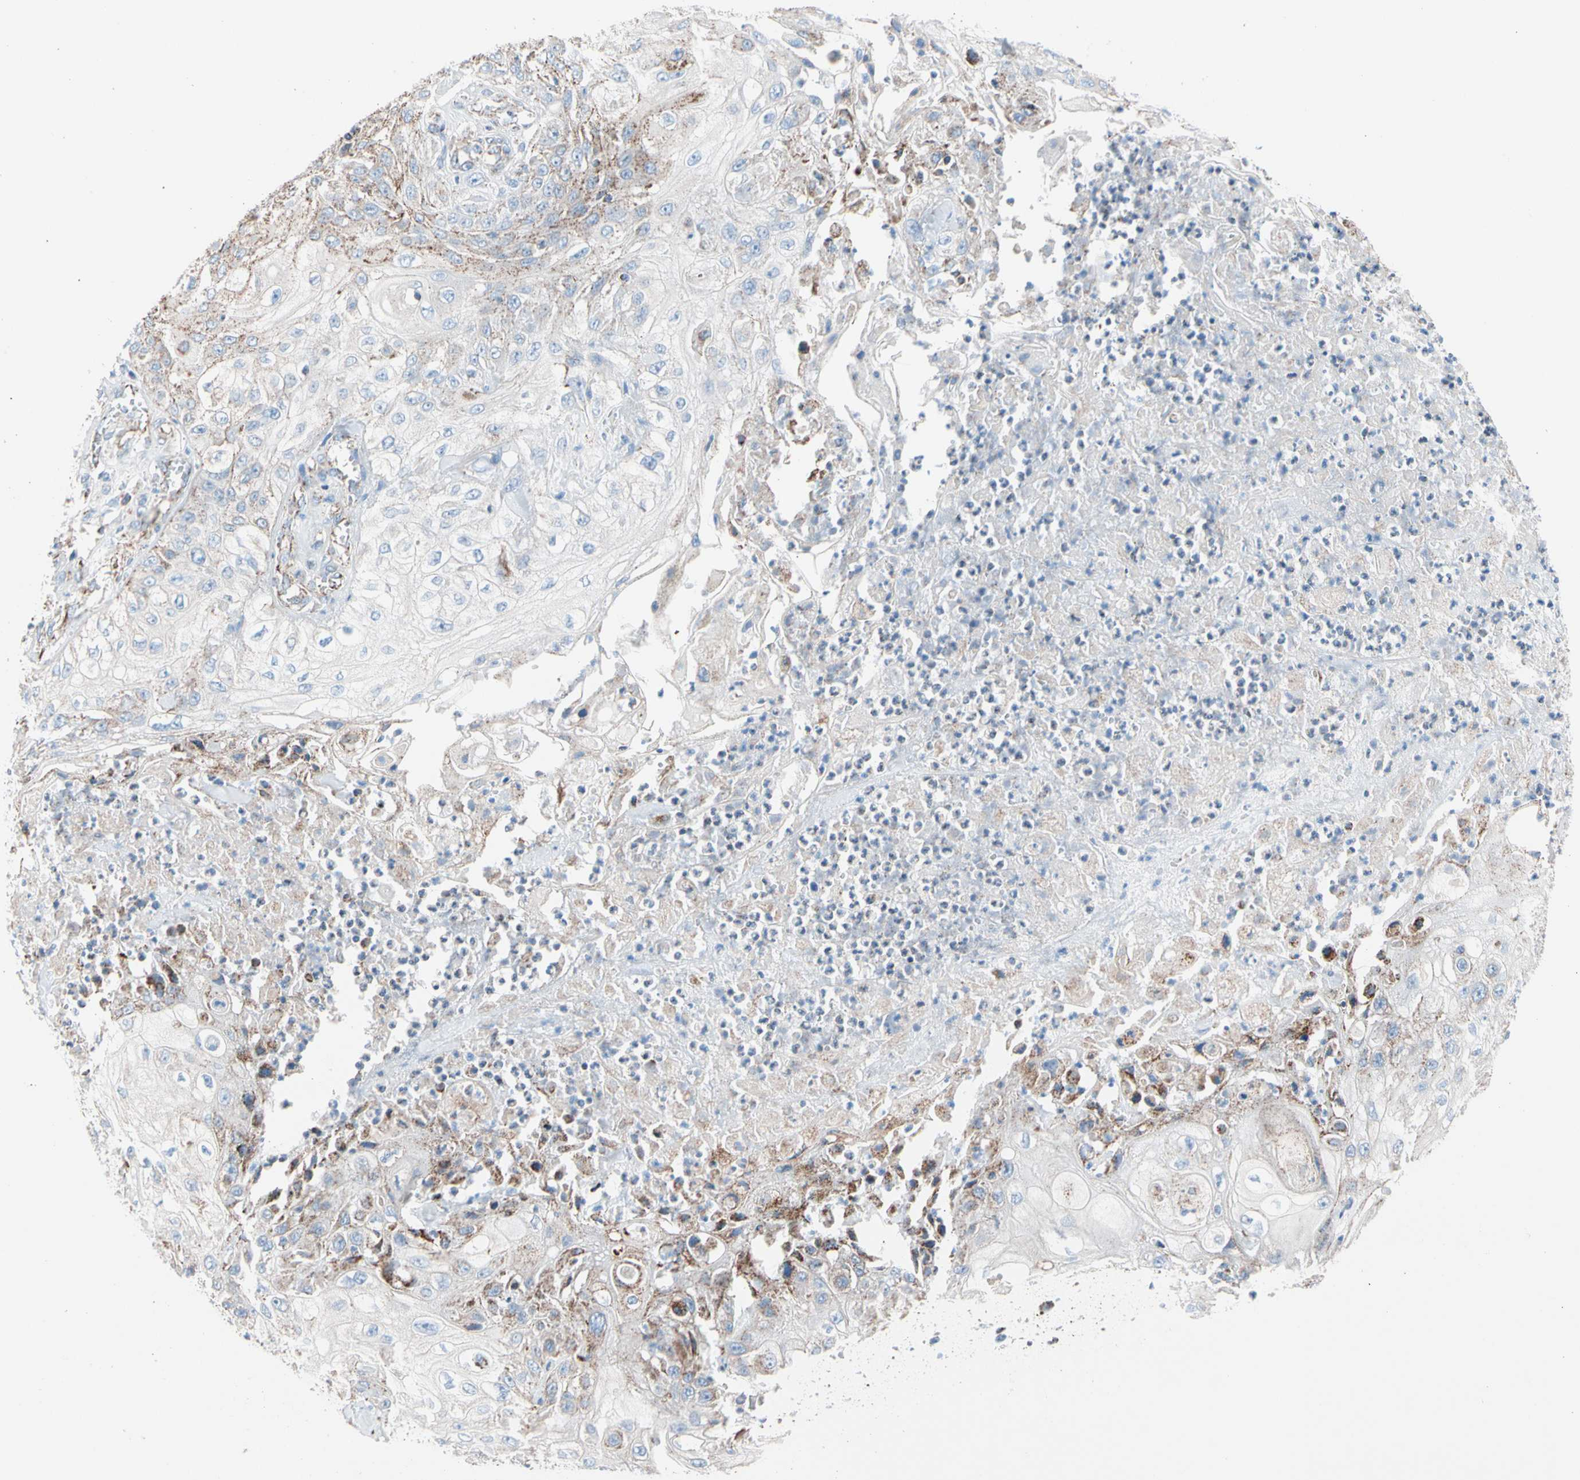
{"staining": {"intensity": "strong", "quantity": "<25%", "location": "cytoplasmic/membranous"}, "tissue": "skin cancer", "cell_type": "Tumor cells", "image_type": "cancer", "snomed": [{"axis": "morphology", "description": "Squamous cell carcinoma, NOS"}, {"axis": "morphology", "description": "Squamous cell carcinoma, metastatic, NOS"}, {"axis": "topography", "description": "Skin"}, {"axis": "topography", "description": "Lymph node"}], "caption": "About <25% of tumor cells in skin cancer demonstrate strong cytoplasmic/membranous protein staining as visualized by brown immunohistochemical staining.", "gene": "HK1", "patient": {"sex": "male", "age": 75}}